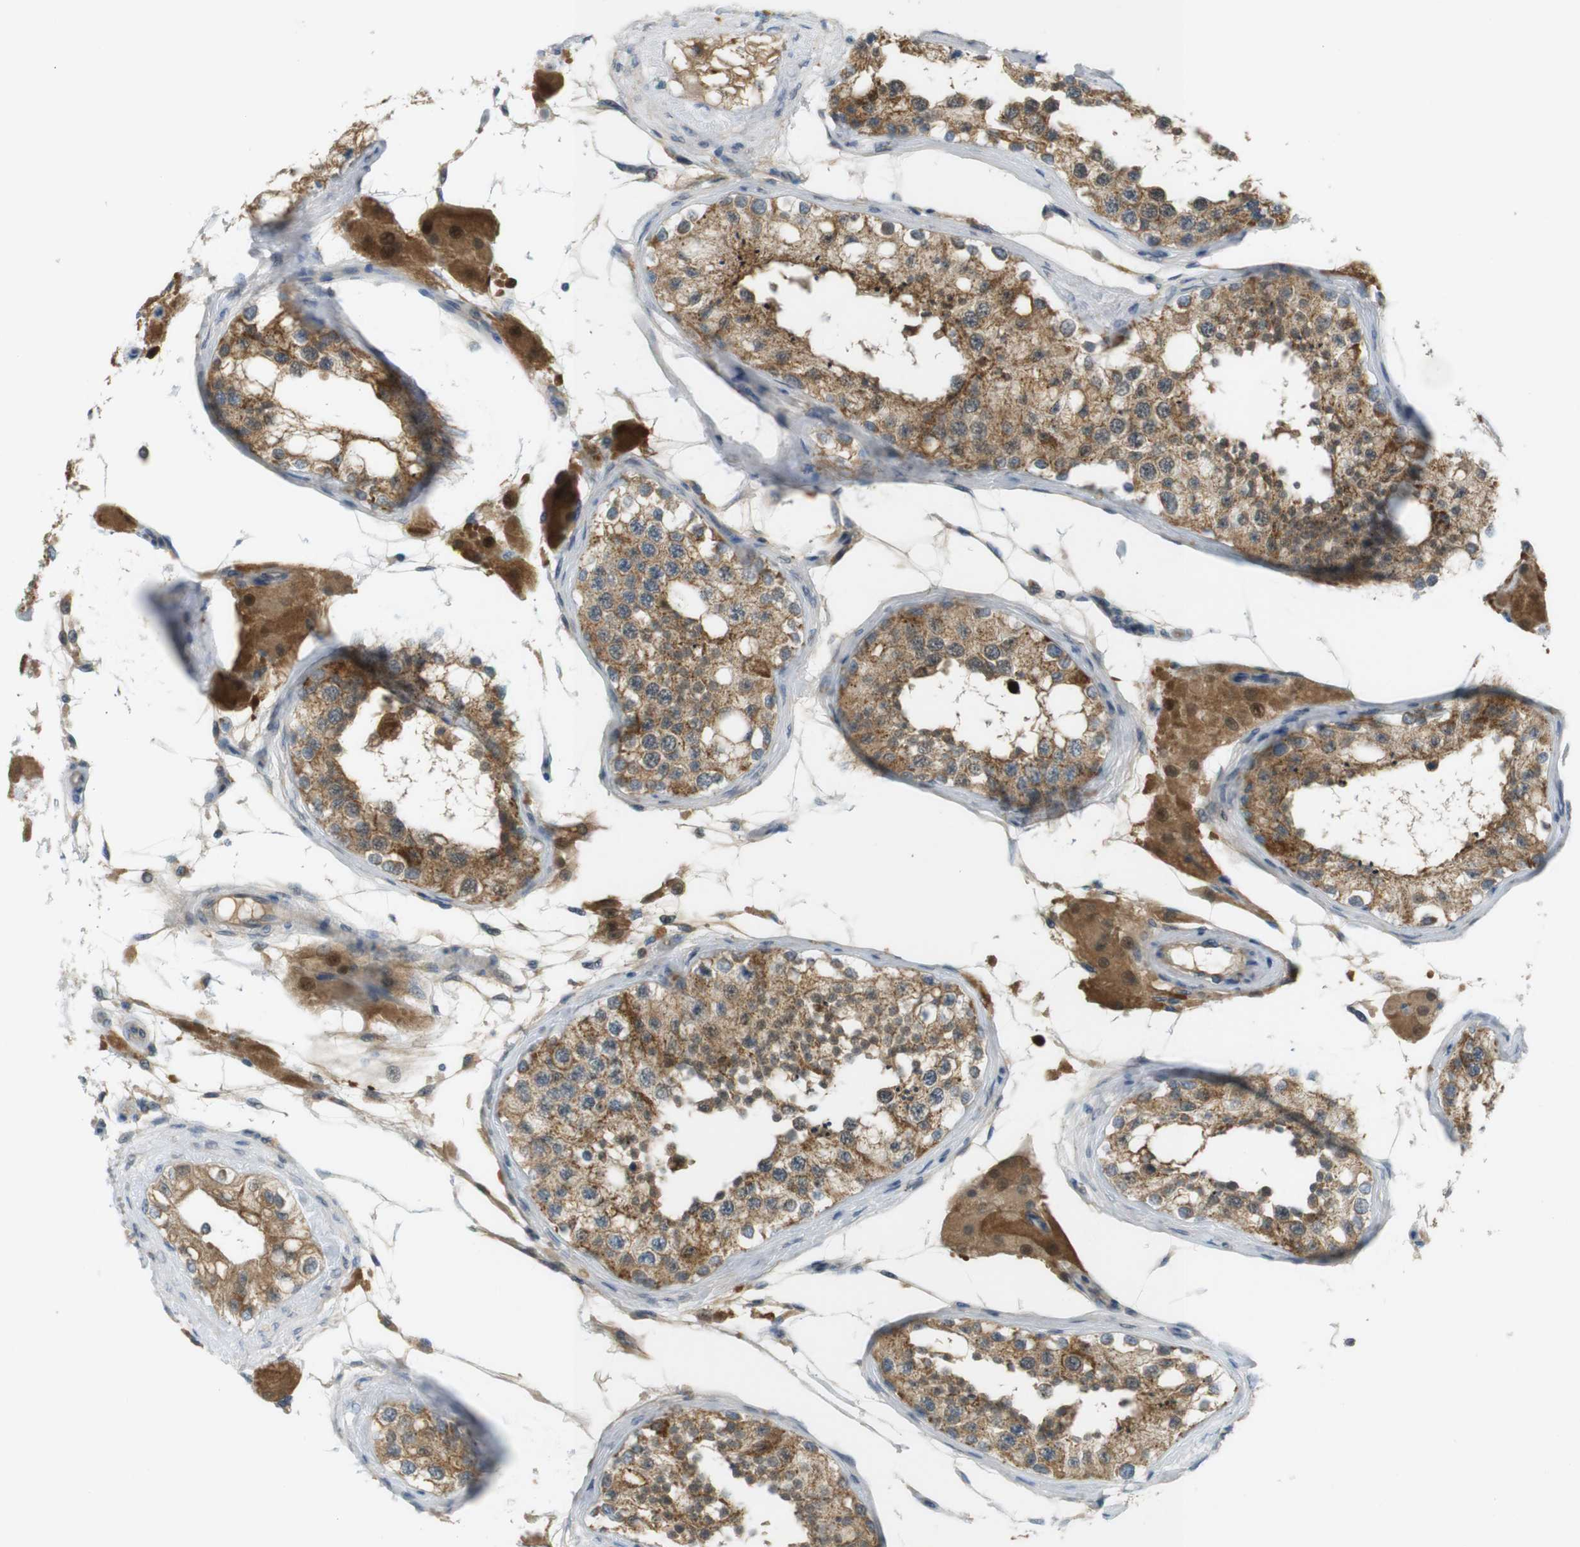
{"staining": {"intensity": "moderate", "quantity": ">75%", "location": "cytoplasmic/membranous"}, "tissue": "testis", "cell_type": "Cells in seminiferous ducts", "image_type": "normal", "snomed": [{"axis": "morphology", "description": "Normal tissue, NOS"}, {"axis": "topography", "description": "Testis"}], "caption": "A micrograph showing moderate cytoplasmic/membranous expression in approximately >75% of cells in seminiferous ducts in unremarkable testis, as visualized by brown immunohistochemical staining.", "gene": "ZDHHC20", "patient": {"sex": "male", "age": 68}}